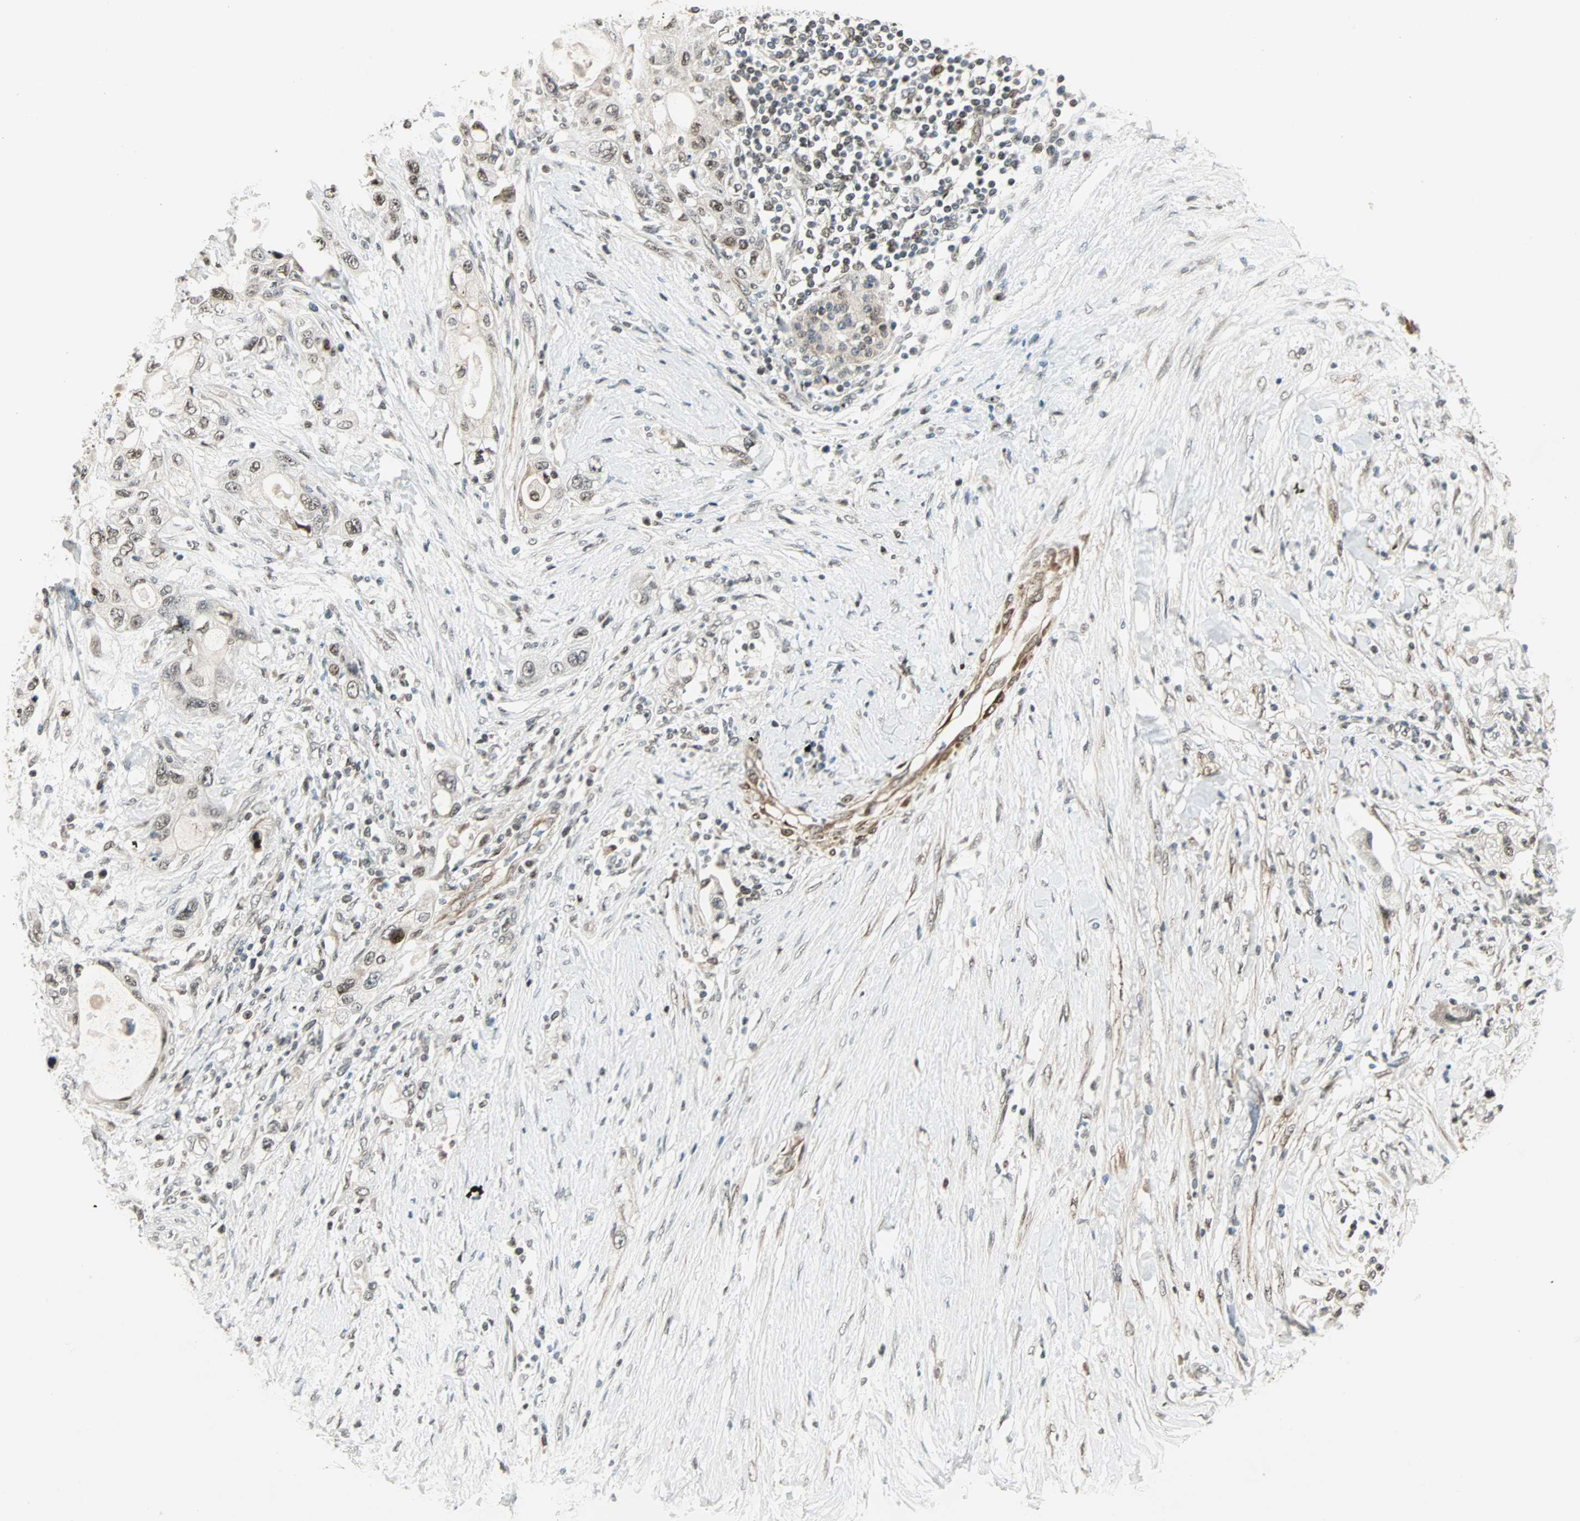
{"staining": {"intensity": "weak", "quantity": "<25%", "location": "nuclear"}, "tissue": "pancreatic cancer", "cell_type": "Tumor cells", "image_type": "cancer", "snomed": [{"axis": "morphology", "description": "Adenocarcinoma, NOS"}, {"axis": "topography", "description": "Pancreas"}], "caption": "An immunohistochemistry (IHC) histopathology image of pancreatic cancer is shown. There is no staining in tumor cells of pancreatic cancer.", "gene": "CBX4", "patient": {"sex": "female", "age": 70}}